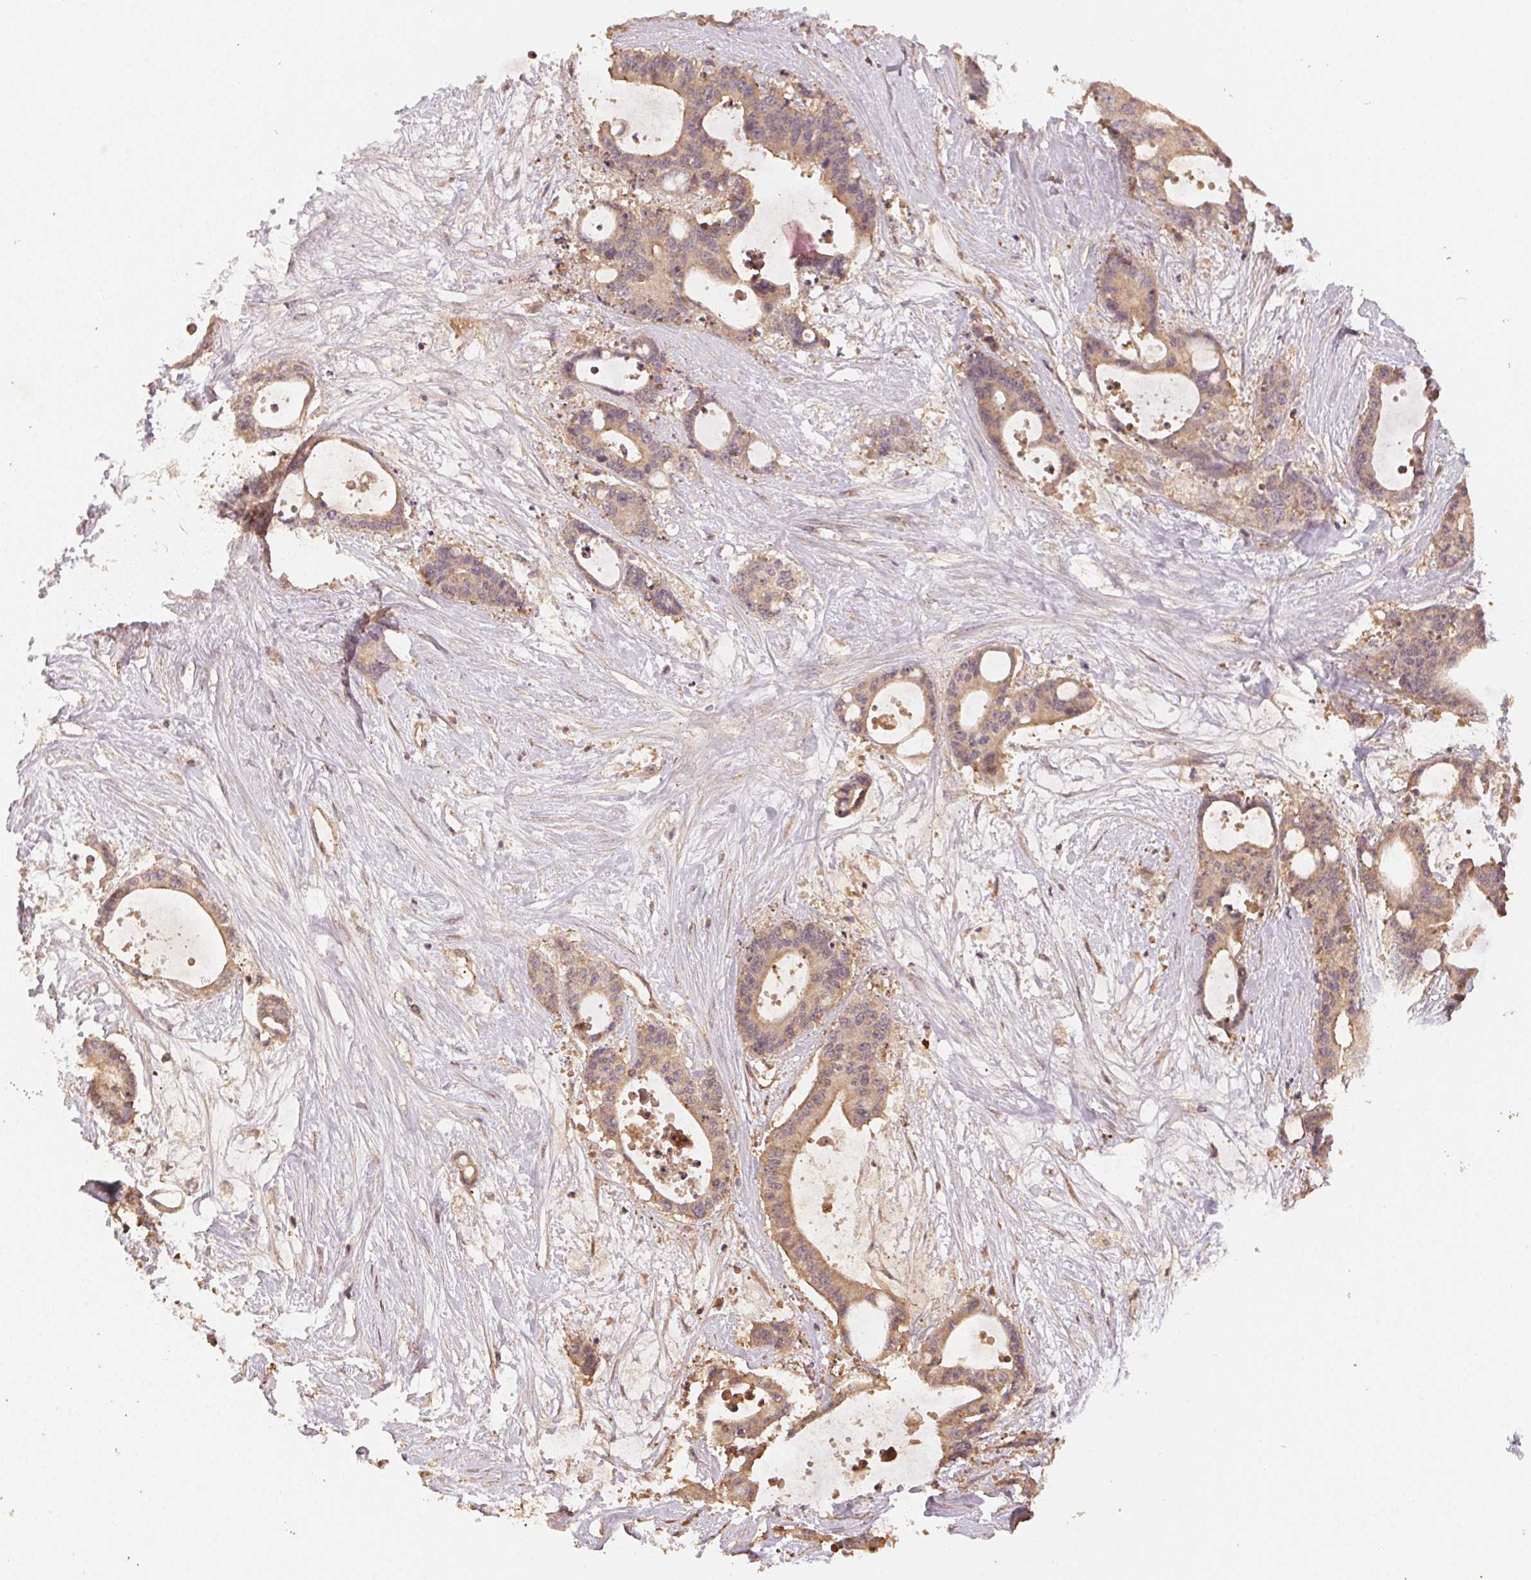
{"staining": {"intensity": "weak", "quantity": ">75%", "location": "cytoplasmic/membranous"}, "tissue": "liver cancer", "cell_type": "Tumor cells", "image_type": "cancer", "snomed": [{"axis": "morphology", "description": "Normal tissue, NOS"}, {"axis": "morphology", "description": "Cholangiocarcinoma"}, {"axis": "topography", "description": "Liver"}, {"axis": "topography", "description": "Peripheral nerve tissue"}], "caption": "There is low levels of weak cytoplasmic/membranous expression in tumor cells of liver cholangiocarcinoma, as demonstrated by immunohistochemical staining (brown color).", "gene": "RALA", "patient": {"sex": "female", "age": 73}}